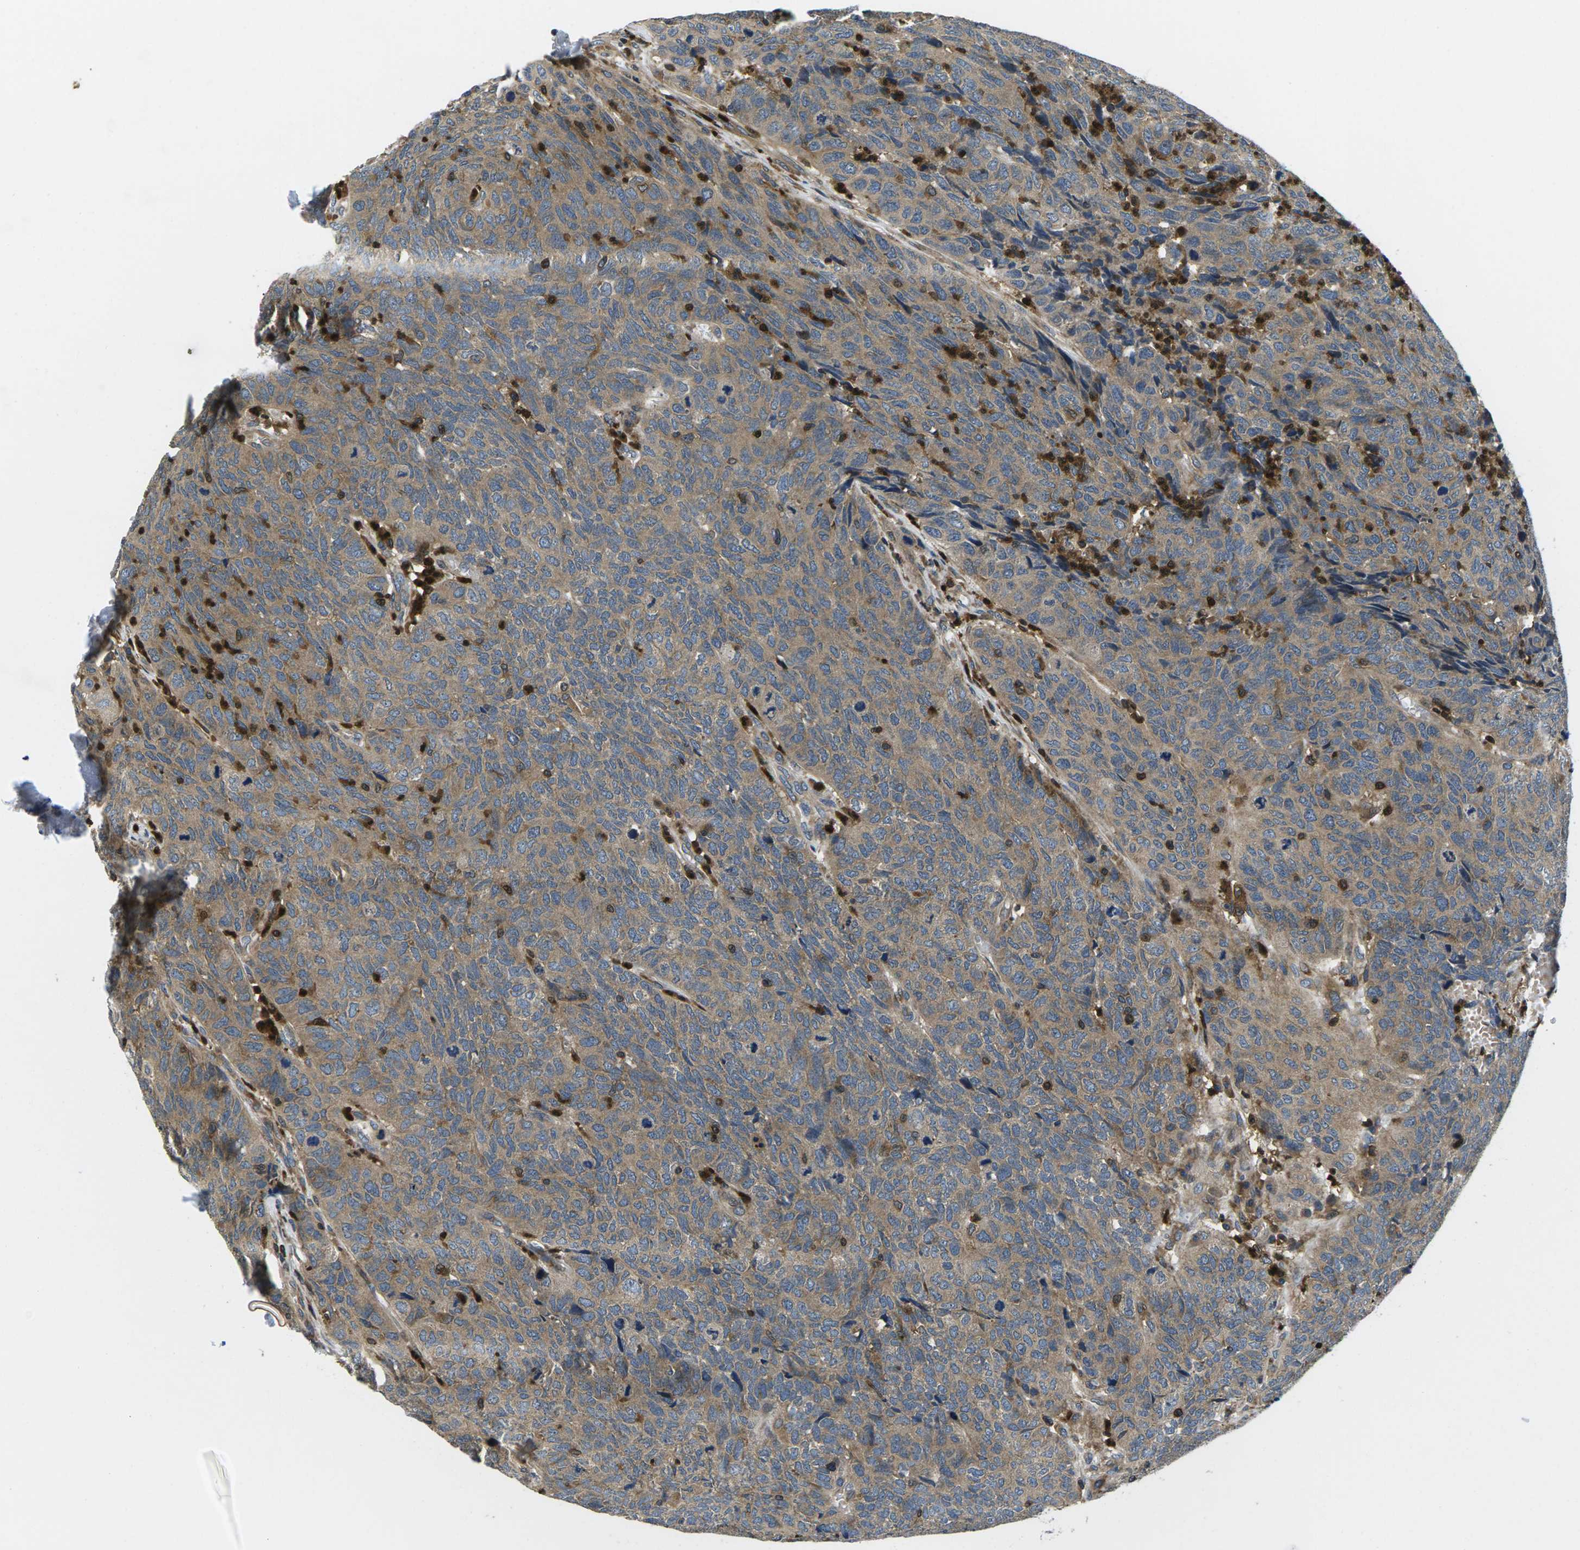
{"staining": {"intensity": "moderate", "quantity": ">75%", "location": "cytoplasmic/membranous"}, "tissue": "head and neck cancer", "cell_type": "Tumor cells", "image_type": "cancer", "snomed": [{"axis": "morphology", "description": "Squamous cell carcinoma, NOS"}, {"axis": "topography", "description": "Head-Neck"}], "caption": "Protein expression analysis of head and neck cancer reveals moderate cytoplasmic/membranous expression in about >75% of tumor cells.", "gene": "PLCE1", "patient": {"sex": "male", "age": 66}}